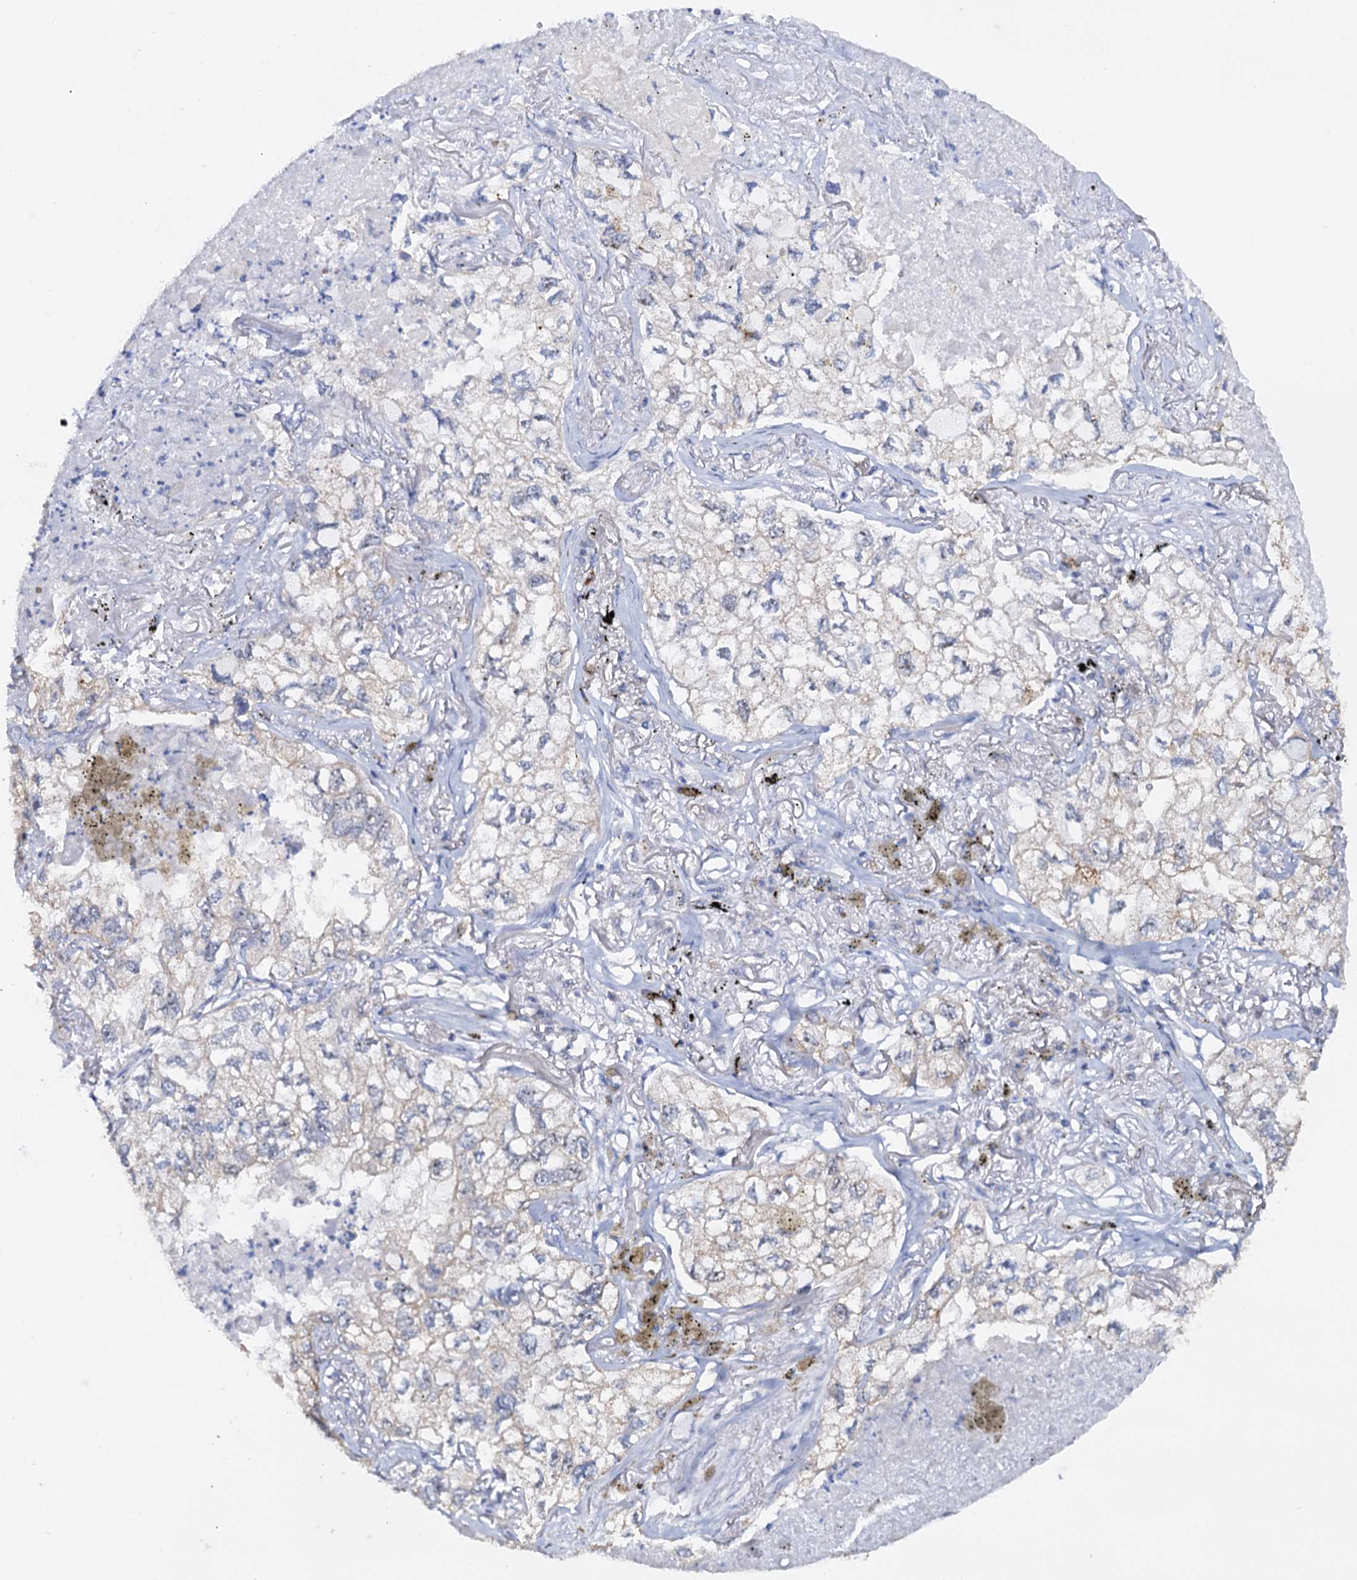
{"staining": {"intensity": "negative", "quantity": "none", "location": "none"}, "tissue": "lung cancer", "cell_type": "Tumor cells", "image_type": "cancer", "snomed": [{"axis": "morphology", "description": "Adenocarcinoma, NOS"}, {"axis": "topography", "description": "Lung"}], "caption": "The image demonstrates no staining of tumor cells in lung cancer (adenocarcinoma). (IHC, brightfield microscopy, high magnification).", "gene": "C2CD3", "patient": {"sex": "male", "age": 65}}